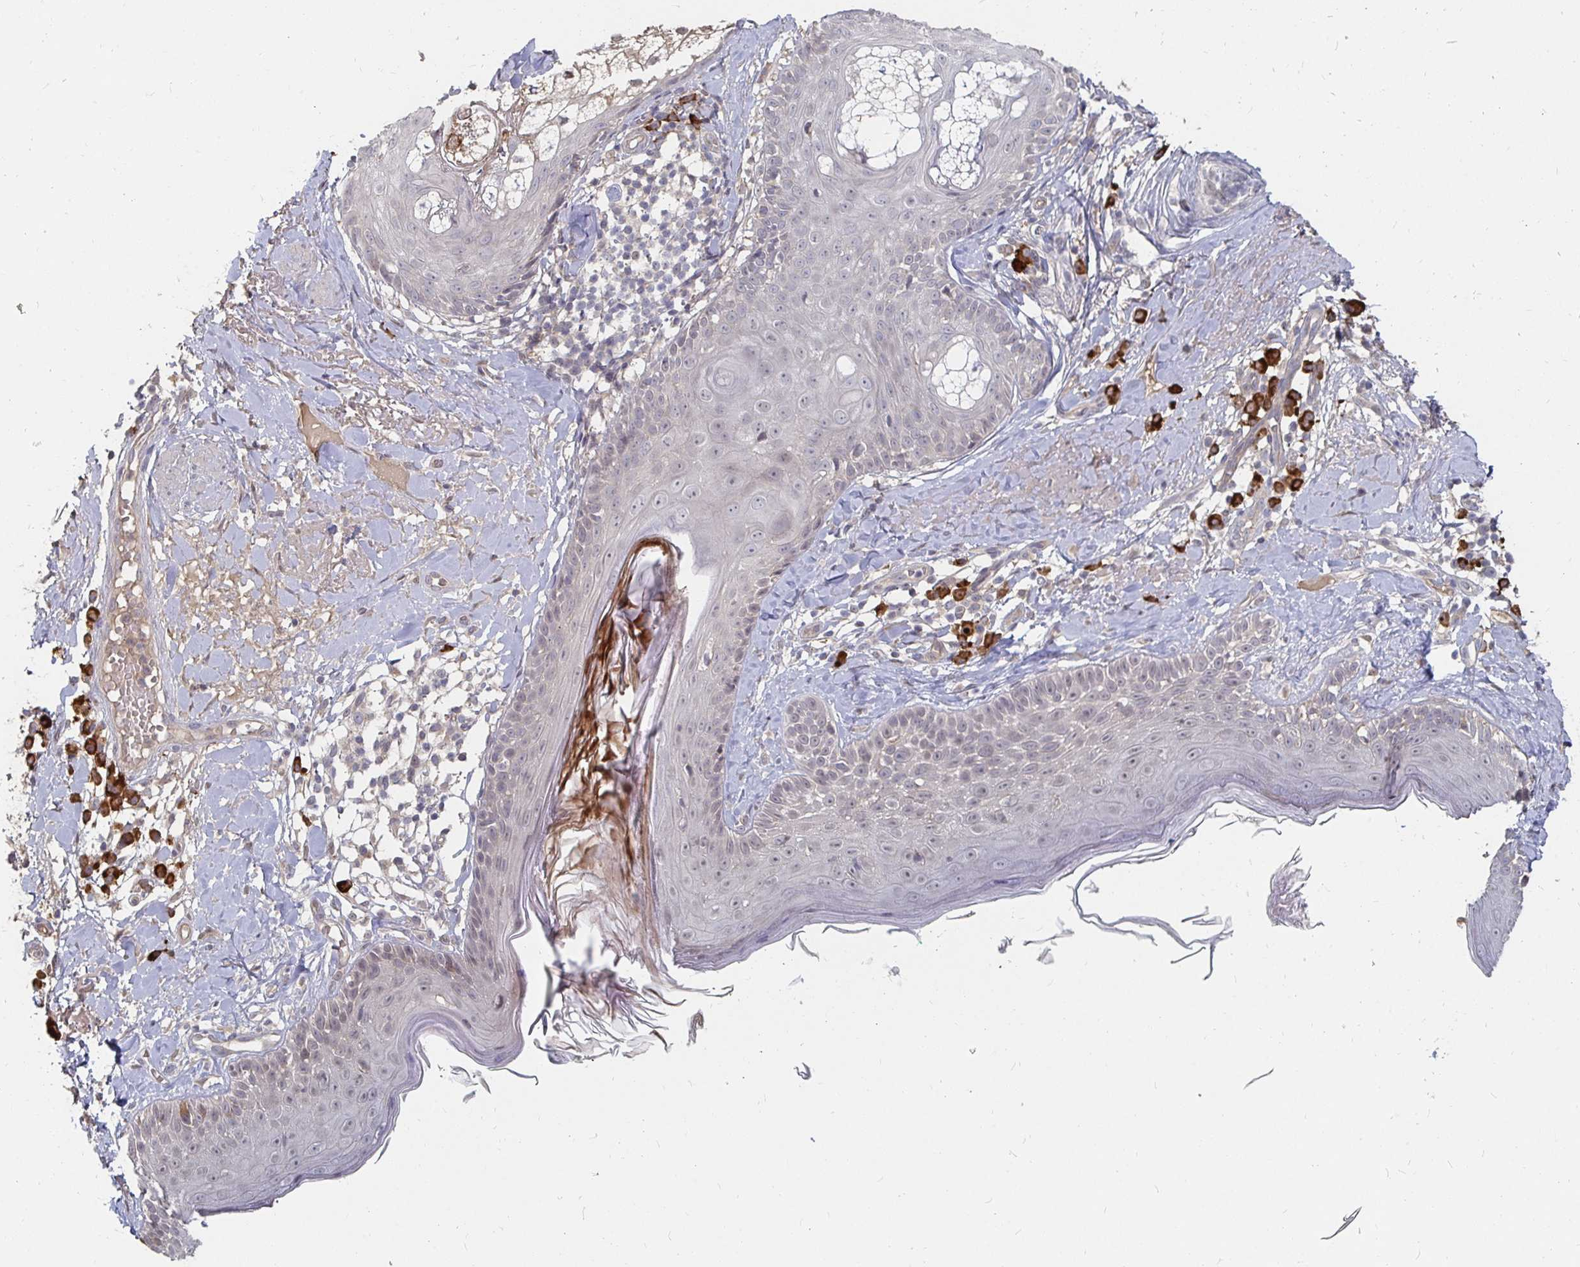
{"staining": {"intensity": "weak", "quantity": ">75%", "location": "nuclear"}, "tissue": "skin", "cell_type": "Fibroblasts", "image_type": "normal", "snomed": [{"axis": "morphology", "description": "Normal tissue, NOS"}, {"axis": "topography", "description": "Skin"}], "caption": "Immunohistochemistry (DAB (3,3'-diaminobenzidine)) staining of benign human skin exhibits weak nuclear protein expression in approximately >75% of fibroblasts.", "gene": "MEIS1", "patient": {"sex": "male", "age": 73}}